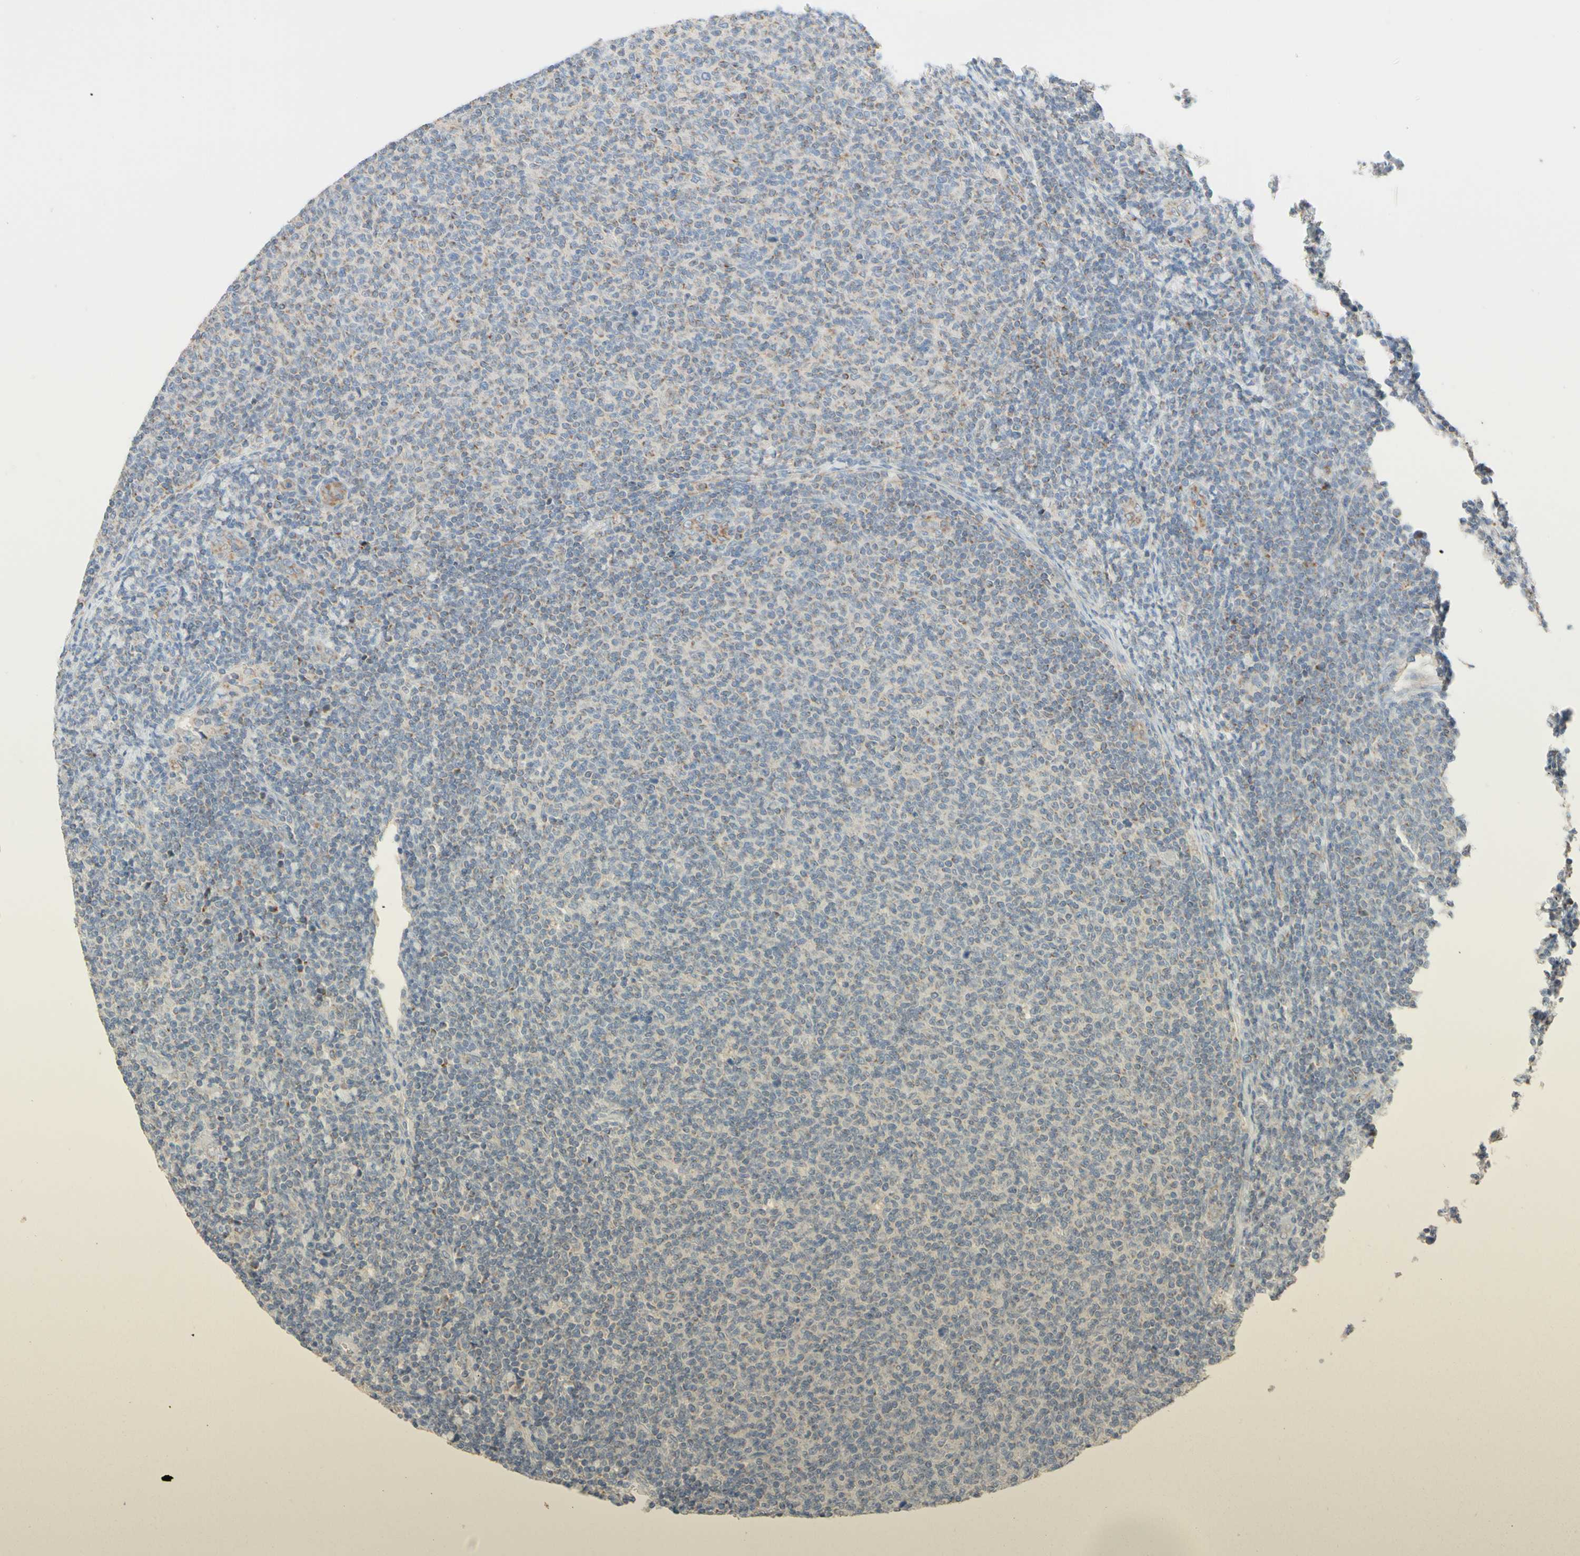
{"staining": {"intensity": "weak", "quantity": "25%-75%", "location": "cytoplasmic/membranous"}, "tissue": "lymphoma", "cell_type": "Tumor cells", "image_type": "cancer", "snomed": [{"axis": "morphology", "description": "Malignant lymphoma, non-Hodgkin's type, Low grade"}, {"axis": "topography", "description": "Lymph node"}], "caption": "Lymphoma was stained to show a protein in brown. There is low levels of weak cytoplasmic/membranous staining in about 25%-75% of tumor cells.", "gene": "ARMC10", "patient": {"sex": "male", "age": 66}}